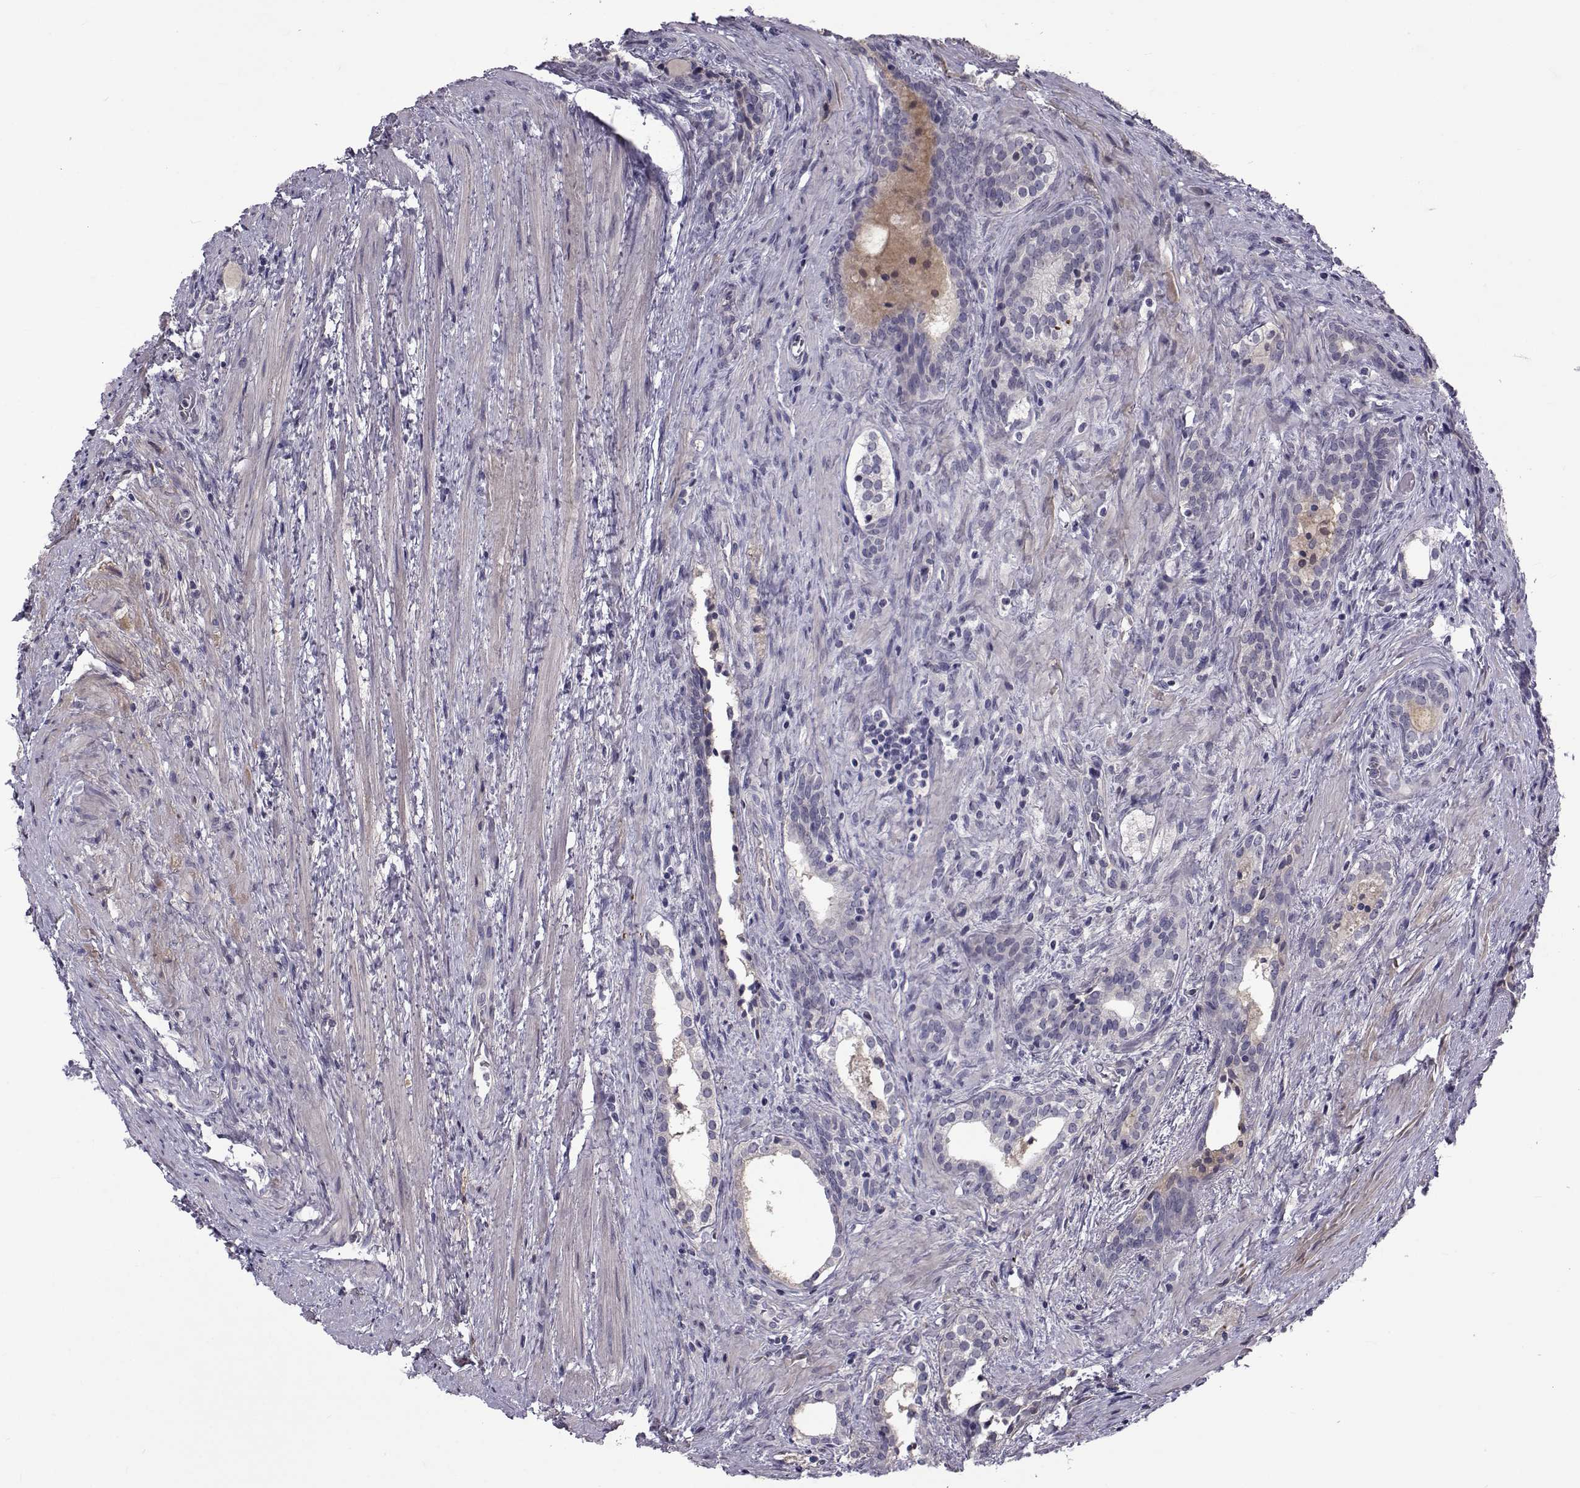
{"staining": {"intensity": "negative", "quantity": "none", "location": "none"}, "tissue": "prostate cancer", "cell_type": "Tumor cells", "image_type": "cancer", "snomed": [{"axis": "morphology", "description": "Adenocarcinoma, NOS"}, {"axis": "morphology", "description": "Adenocarcinoma, High grade"}, {"axis": "topography", "description": "Prostate"}], "caption": "Immunohistochemical staining of prostate cancer shows no significant staining in tumor cells.", "gene": "TNFRSF11B", "patient": {"sex": "male", "age": 61}}